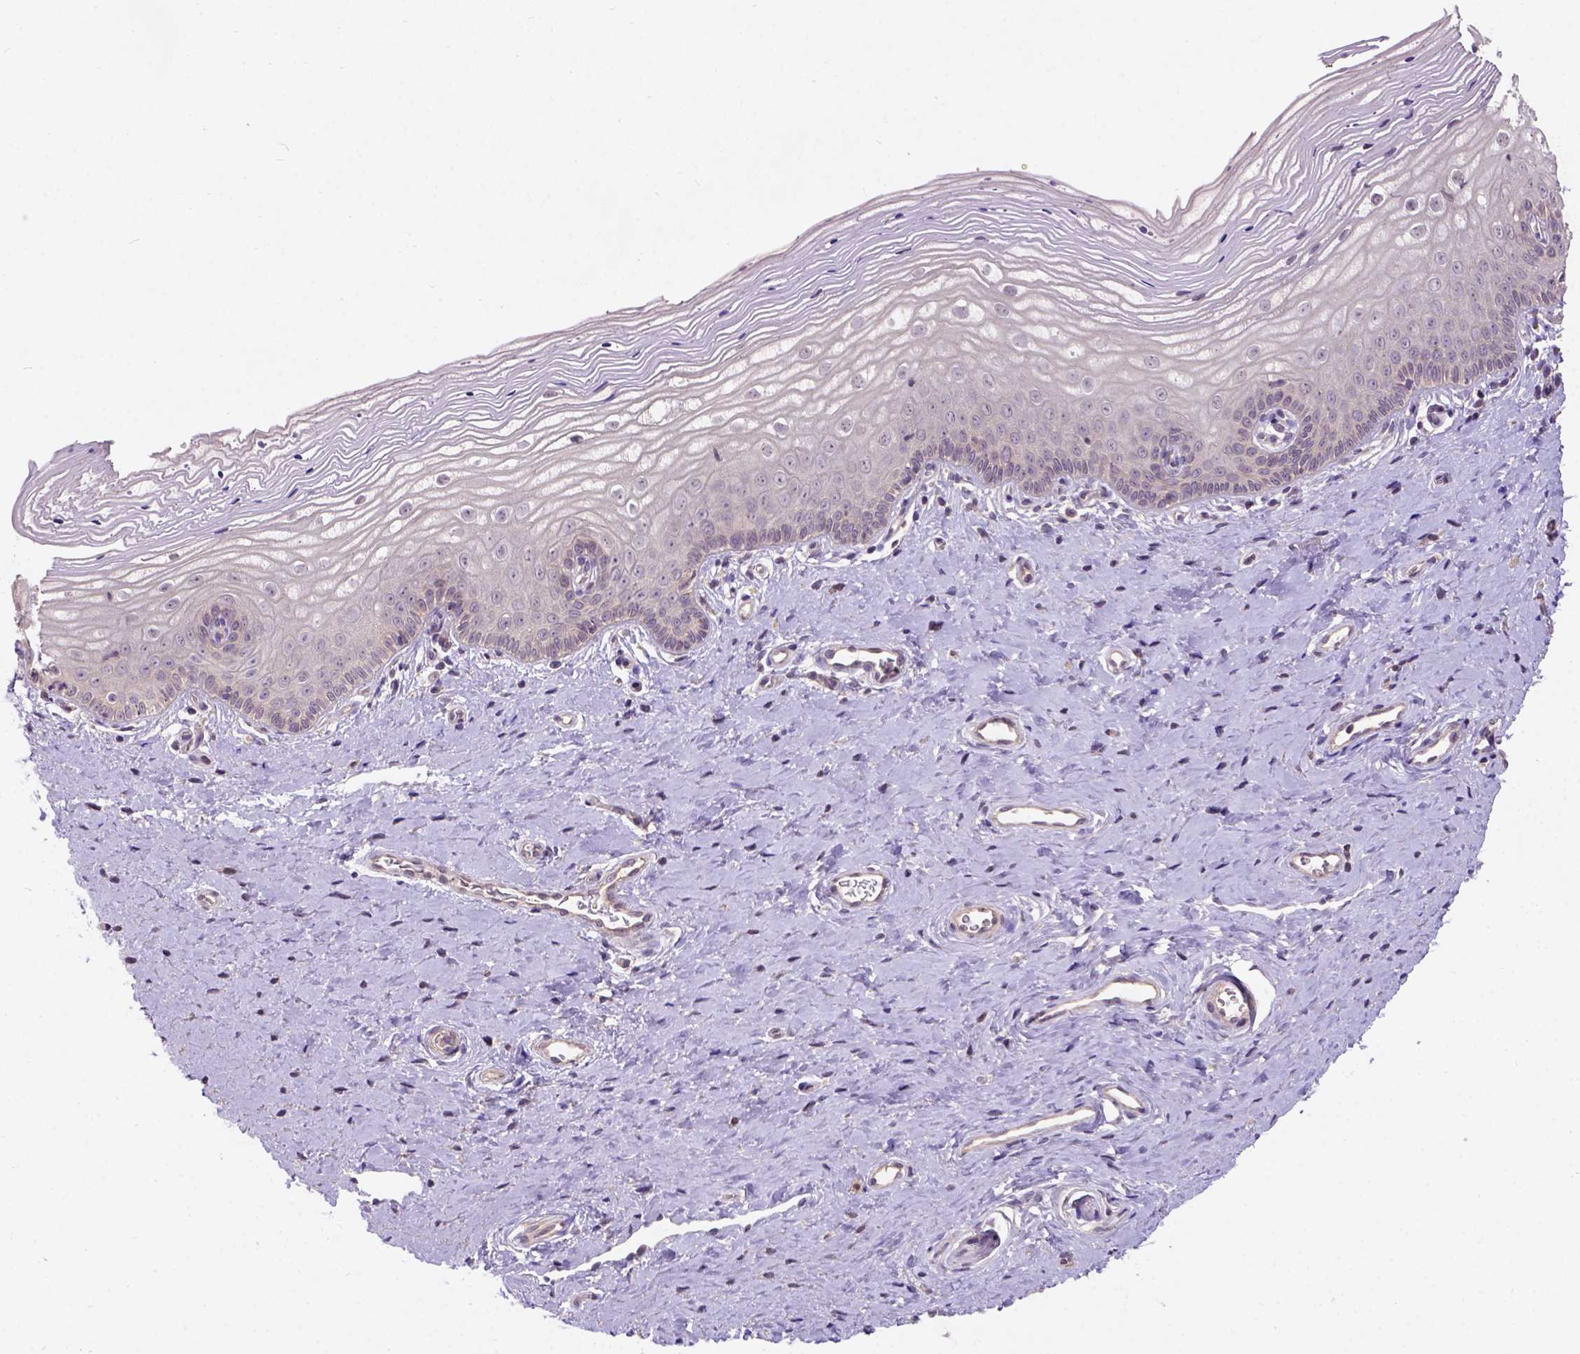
{"staining": {"intensity": "negative", "quantity": "none", "location": "none"}, "tissue": "vagina", "cell_type": "Squamous epithelial cells", "image_type": "normal", "snomed": [{"axis": "morphology", "description": "Normal tissue, NOS"}, {"axis": "topography", "description": "Vagina"}], "caption": "A photomicrograph of vagina stained for a protein shows no brown staining in squamous epithelial cells. (DAB immunohistochemistry with hematoxylin counter stain).", "gene": "KBTBD8", "patient": {"sex": "female", "age": 39}}